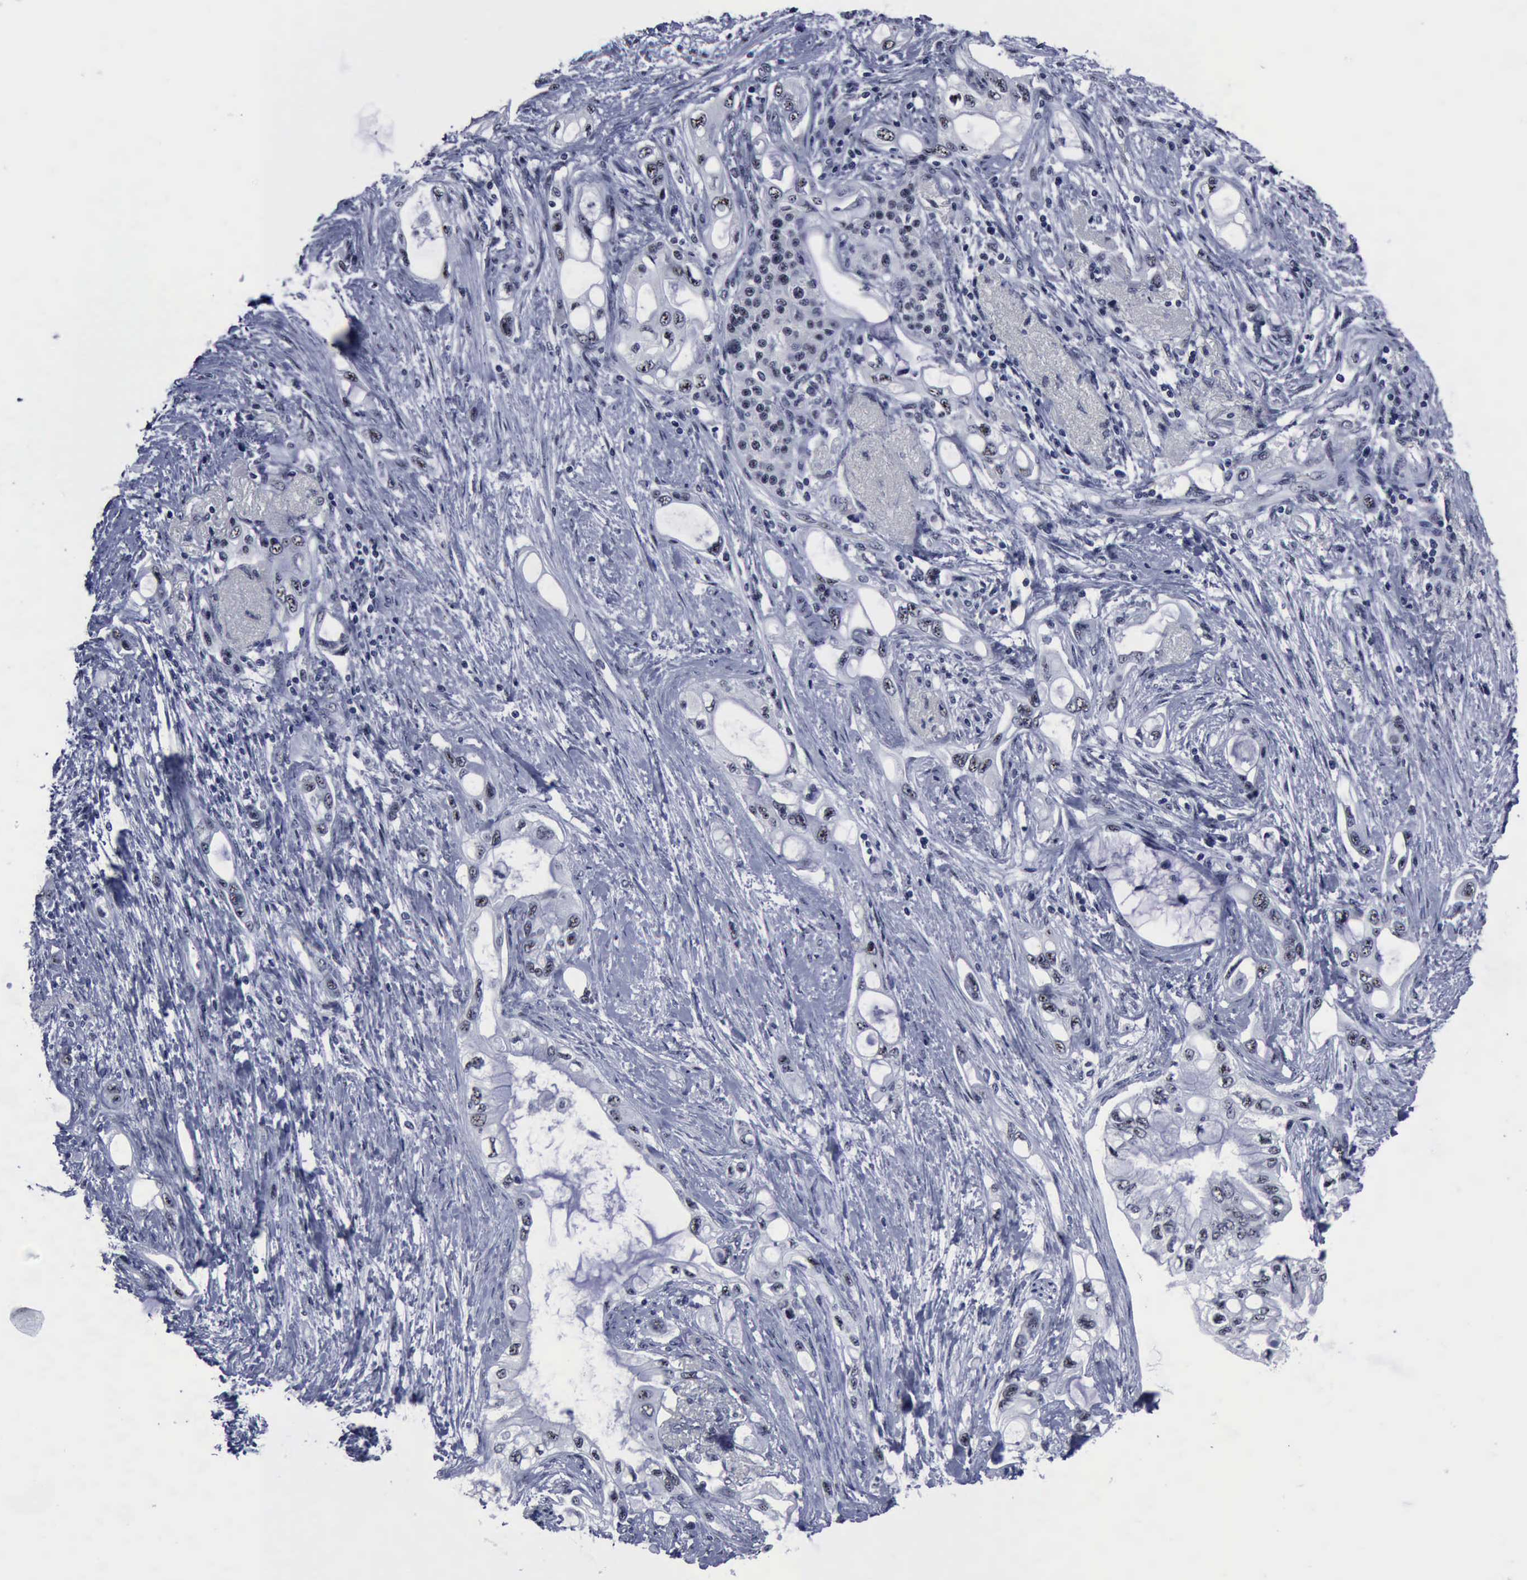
{"staining": {"intensity": "negative", "quantity": "none", "location": "none"}, "tissue": "pancreatic cancer", "cell_type": "Tumor cells", "image_type": "cancer", "snomed": [{"axis": "morphology", "description": "Adenocarcinoma, NOS"}, {"axis": "topography", "description": "Pancreas"}], "caption": "DAB immunohistochemical staining of pancreatic adenocarcinoma displays no significant positivity in tumor cells. Nuclei are stained in blue.", "gene": "BRD1", "patient": {"sex": "female", "age": 70}}